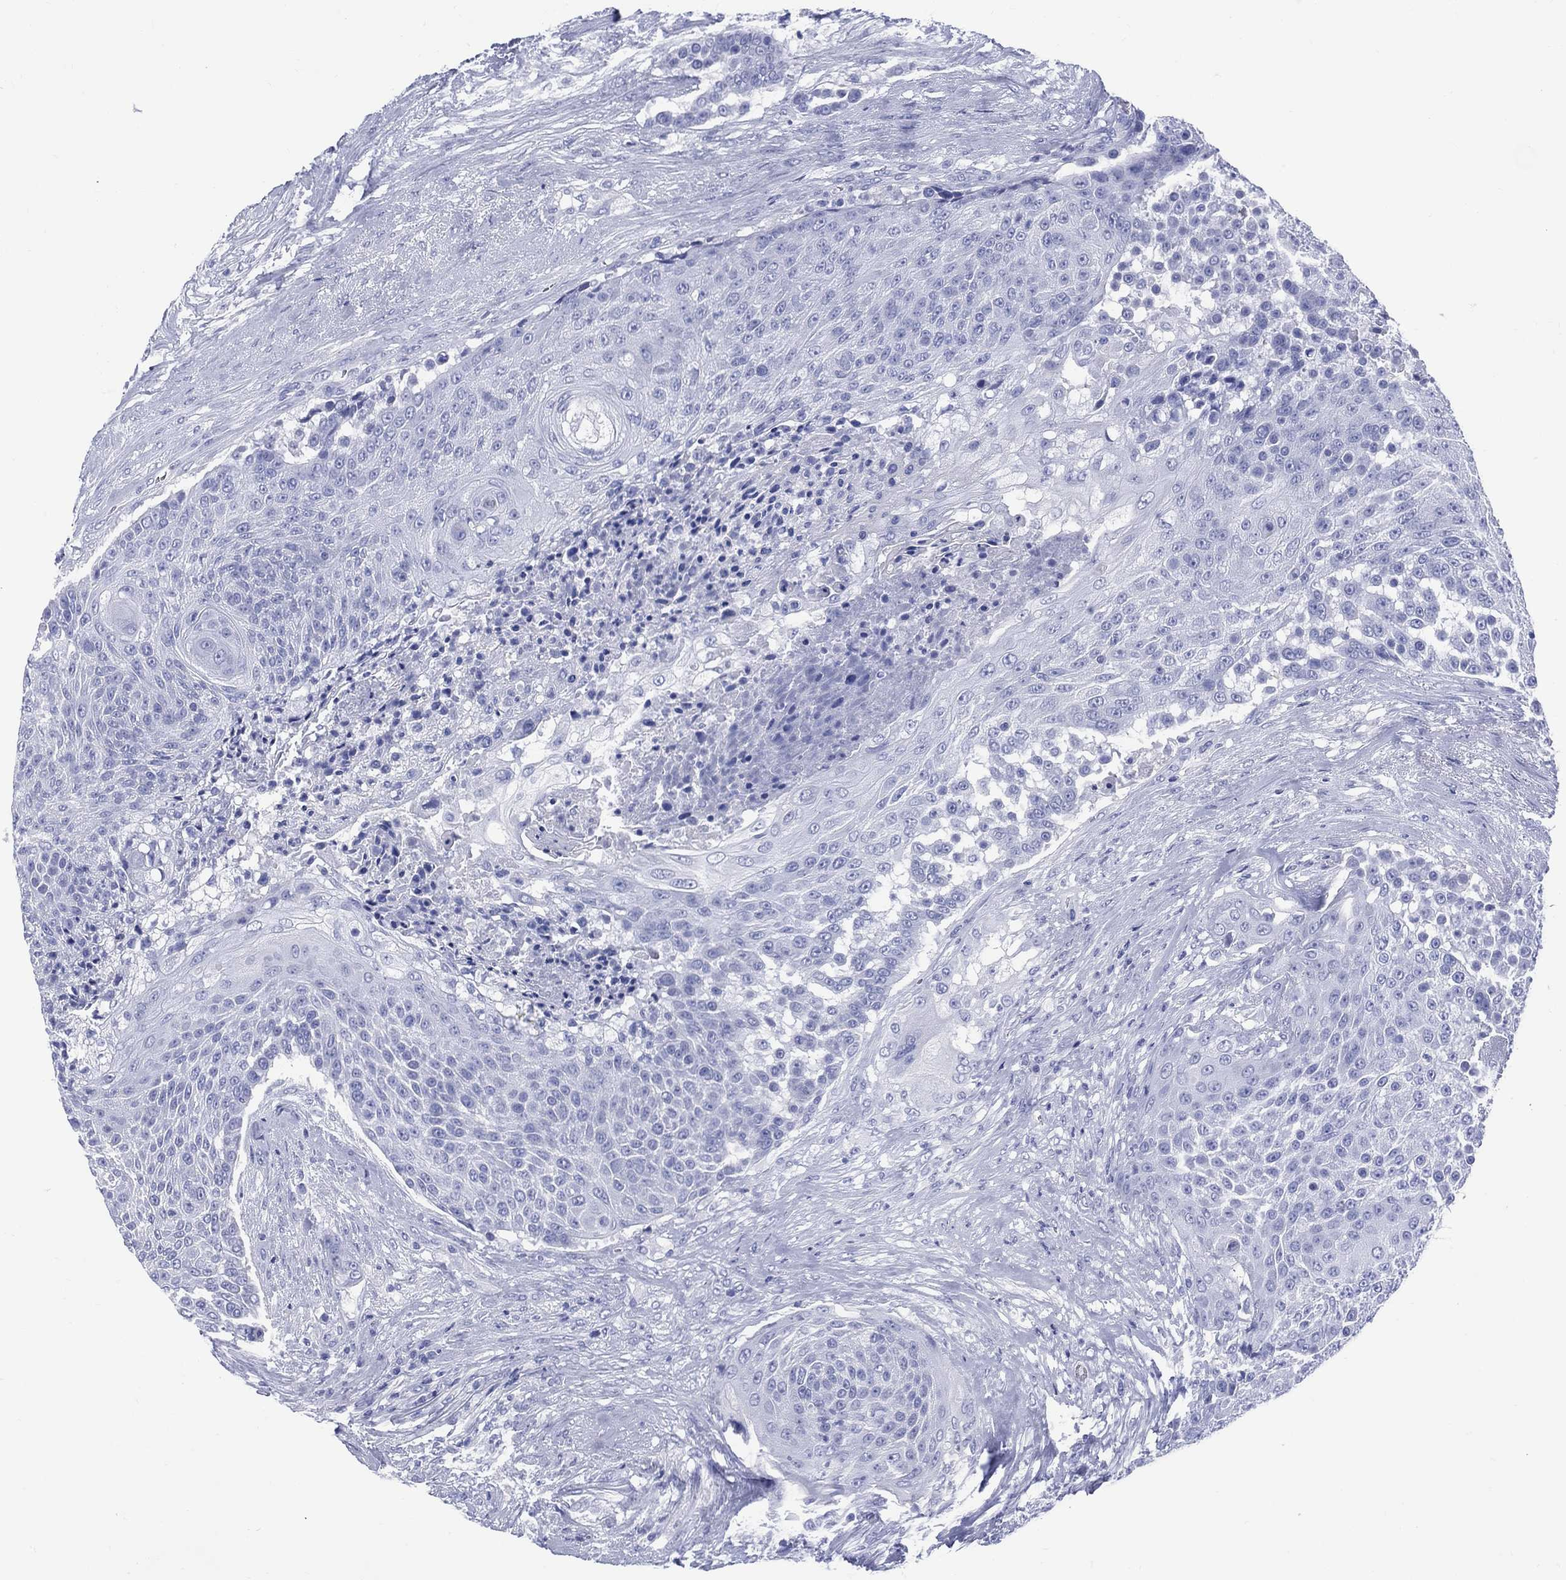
{"staining": {"intensity": "negative", "quantity": "none", "location": "none"}, "tissue": "urothelial cancer", "cell_type": "Tumor cells", "image_type": "cancer", "snomed": [{"axis": "morphology", "description": "Urothelial carcinoma, High grade"}, {"axis": "topography", "description": "Urinary bladder"}], "caption": "Immunohistochemistry (IHC) histopathology image of urothelial cancer stained for a protein (brown), which exhibits no expression in tumor cells.", "gene": "LRRD1", "patient": {"sex": "female", "age": 63}}